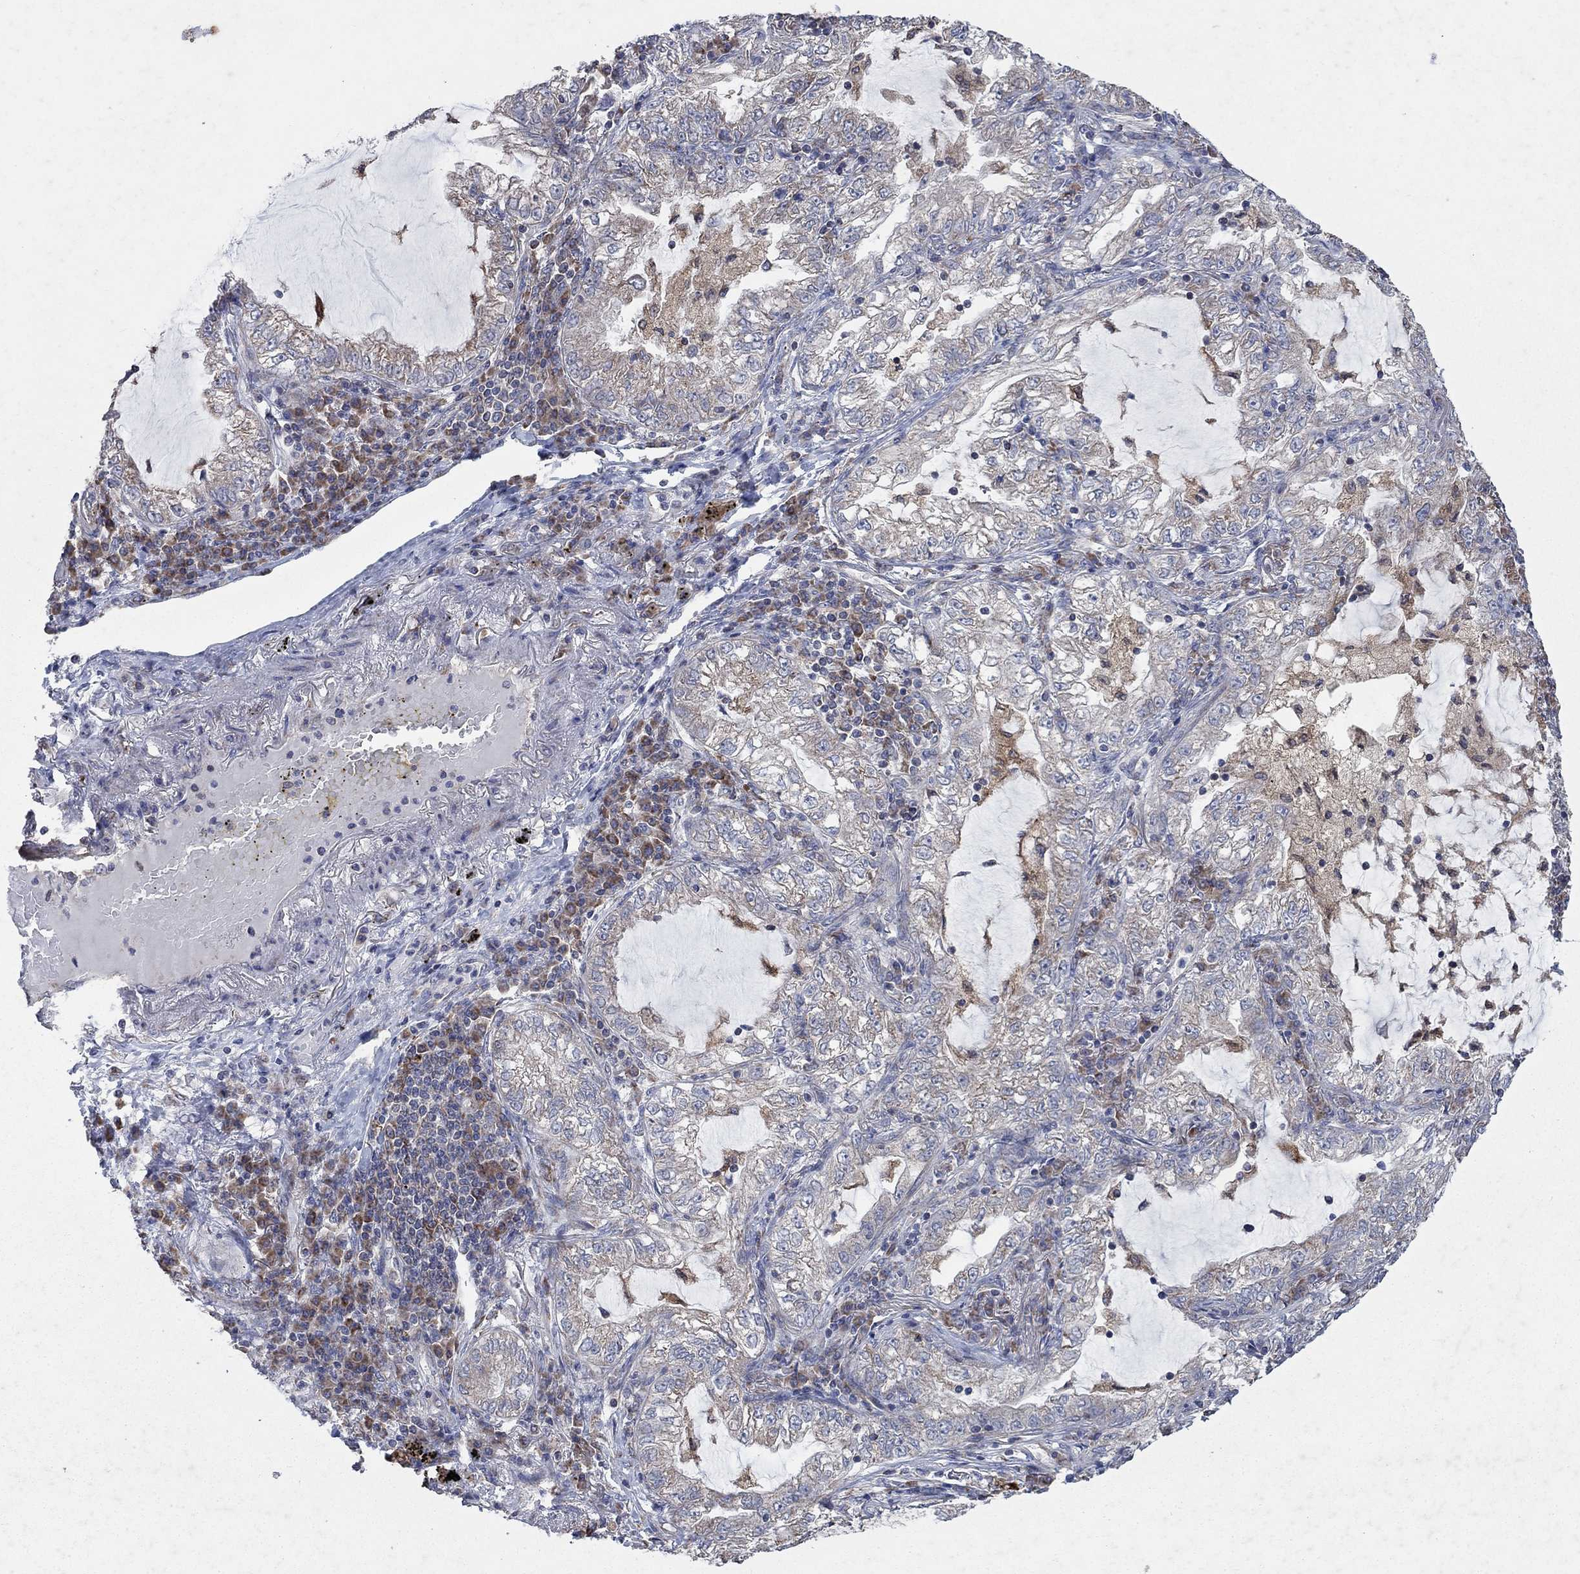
{"staining": {"intensity": "weak", "quantity": "25%-75%", "location": "cytoplasmic/membranous"}, "tissue": "lung cancer", "cell_type": "Tumor cells", "image_type": "cancer", "snomed": [{"axis": "morphology", "description": "Adenocarcinoma, NOS"}, {"axis": "topography", "description": "Lung"}], "caption": "This is an image of immunohistochemistry staining of lung adenocarcinoma, which shows weak expression in the cytoplasmic/membranous of tumor cells.", "gene": "NCEH1", "patient": {"sex": "female", "age": 73}}